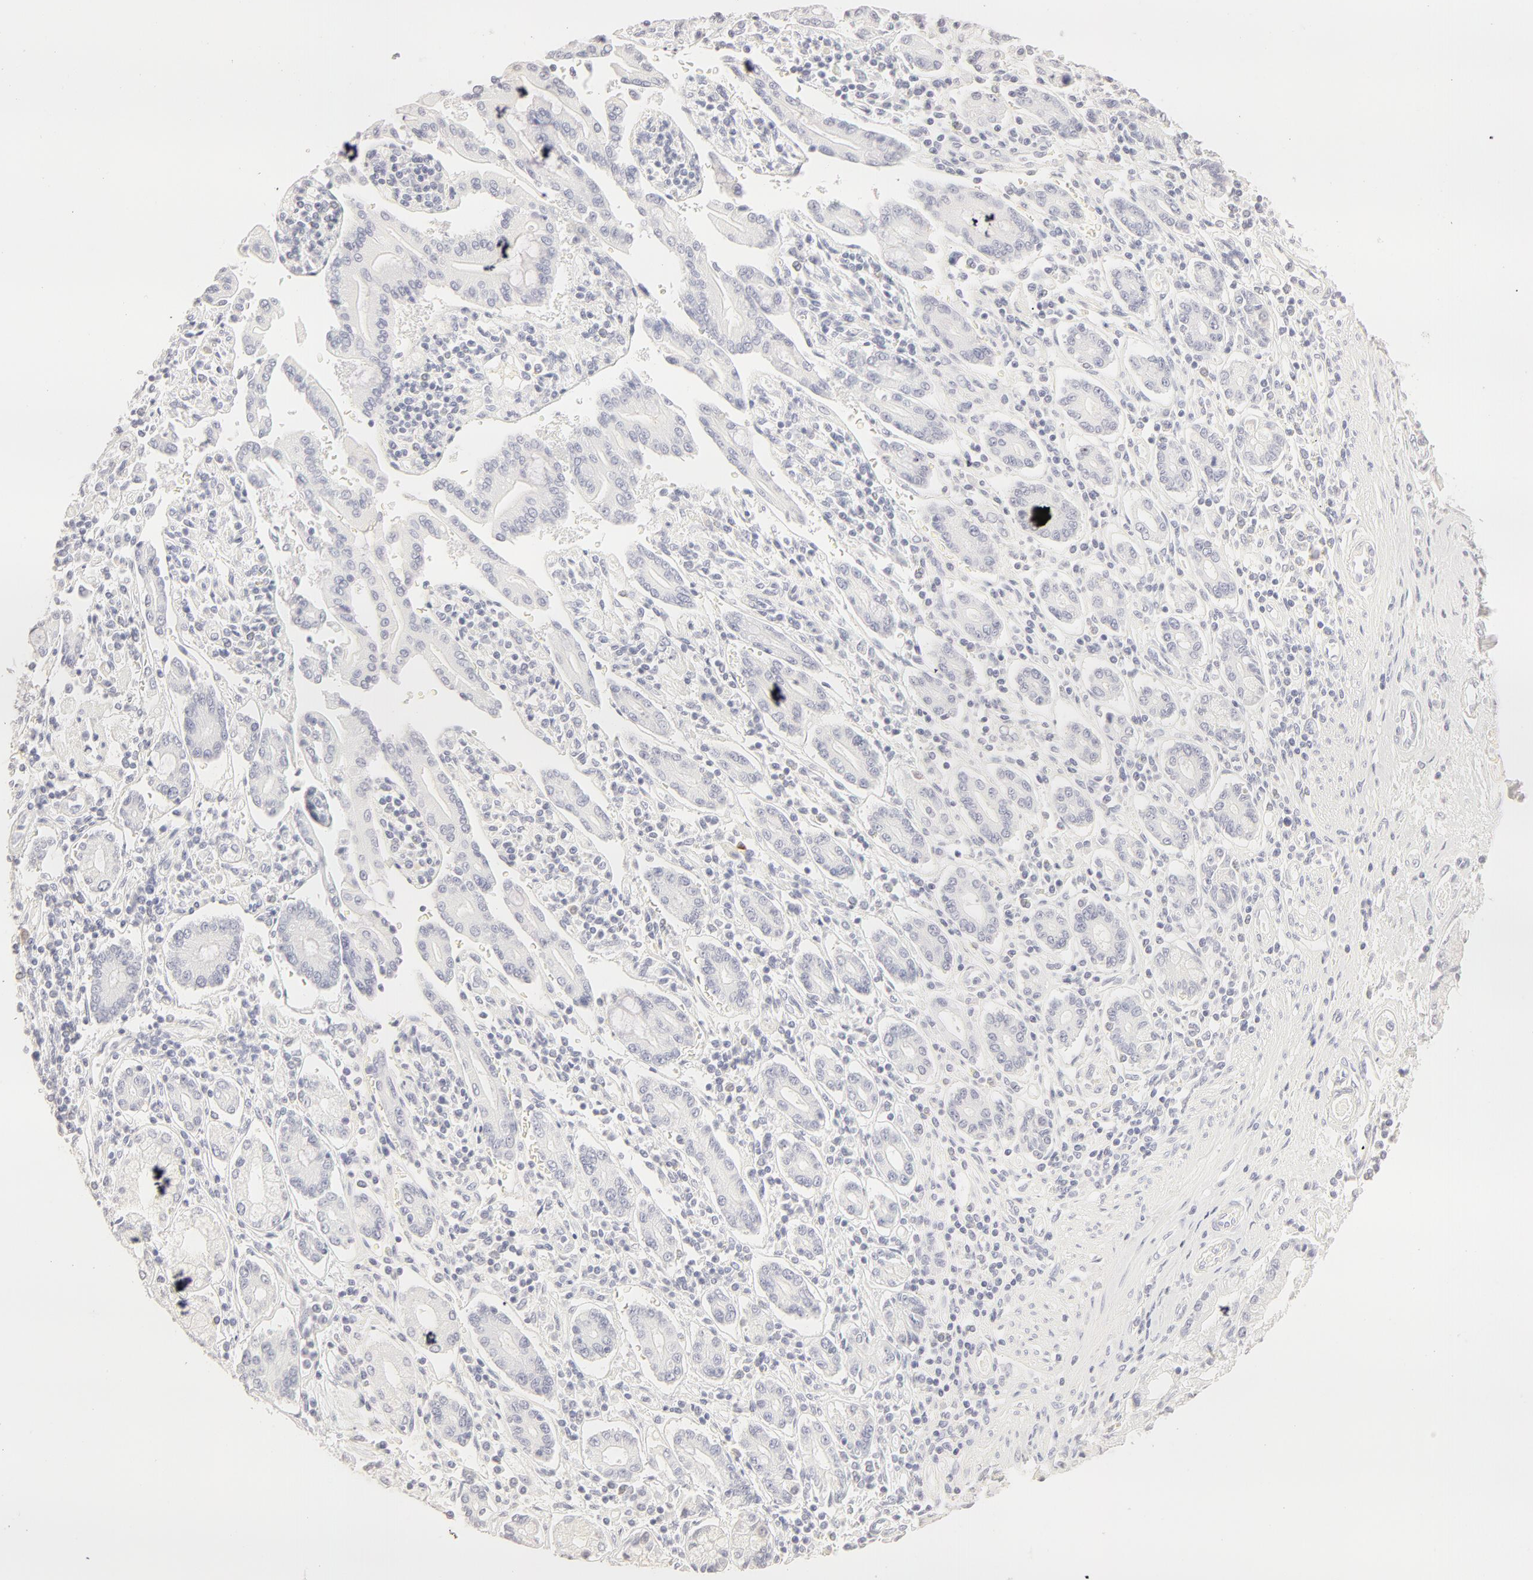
{"staining": {"intensity": "negative", "quantity": "none", "location": "none"}, "tissue": "pancreatic cancer", "cell_type": "Tumor cells", "image_type": "cancer", "snomed": [{"axis": "morphology", "description": "Adenocarcinoma, NOS"}, {"axis": "topography", "description": "Pancreas"}], "caption": "High power microscopy micrograph of an immunohistochemistry image of pancreatic cancer, revealing no significant positivity in tumor cells. (DAB (3,3'-diaminobenzidine) immunohistochemistry visualized using brightfield microscopy, high magnification).", "gene": "LGALS7B", "patient": {"sex": "female", "age": 57}}